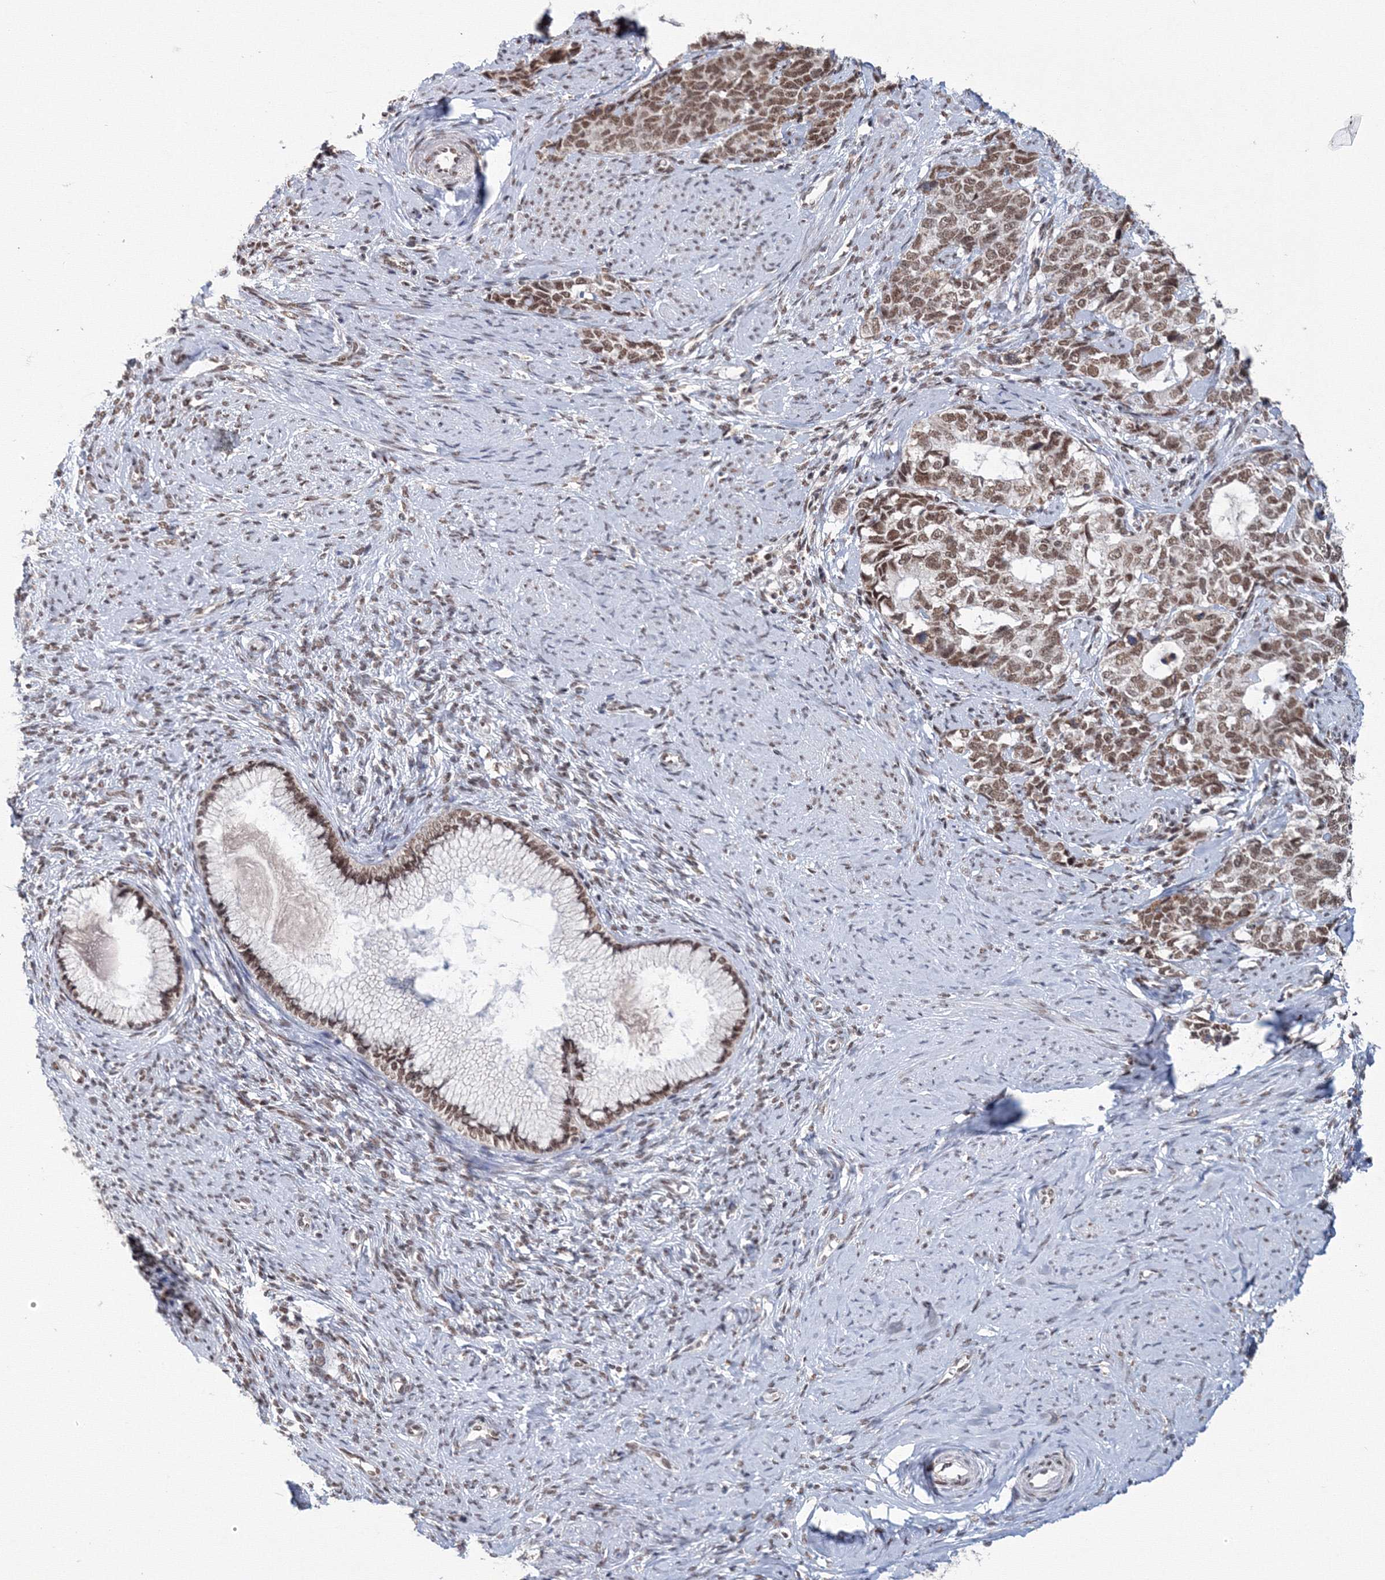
{"staining": {"intensity": "moderate", "quantity": ">75%", "location": "nuclear"}, "tissue": "cervical cancer", "cell_type": "Tumor cells", "image_type": "cancer", "snomed": [{"axis": "morphology", "description": "Squamous cell carcinoma, NOS"}, {"axis": "topography", "description": "Cervix"}], "caption": "High-magnification brightfield microscopy of cervical cancer (squamous cell carcinoma) stained with DAB (brown) and counterstained with hematoxylin (blue). tumor cells exhibit moderate nuclear staining is appreciated in about>75% of cells.", "gene": "SF3B6", "patient": {"sex": "female", "age": 63}}